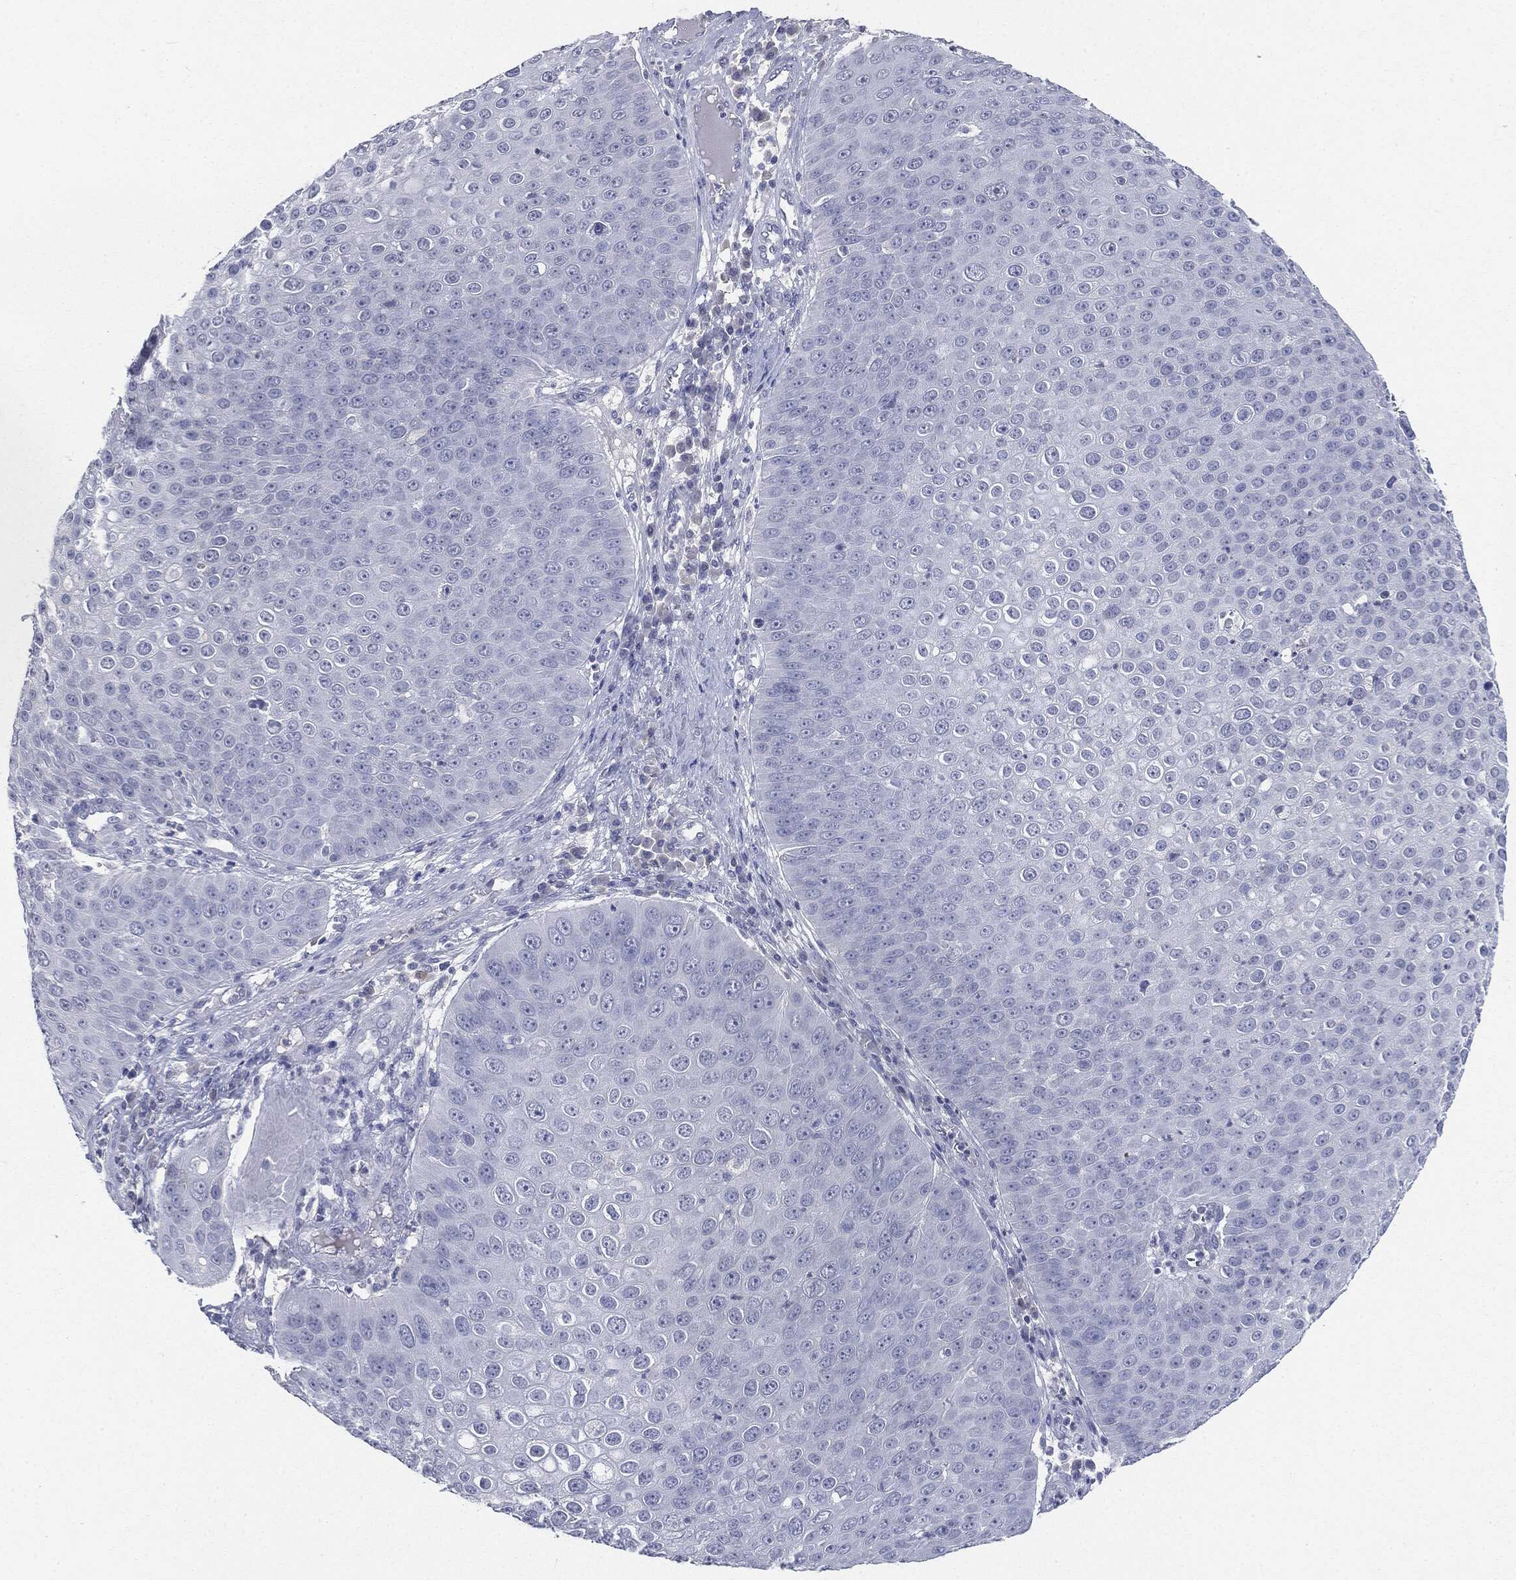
{"staining": {"intensity": "negative", "quantity": "none", "location": "none"}, "tissue": "skin cancer", "cell_type": "Tumor cells", "image_type": "cancer", "snomed": [{"axis": "morphology", "description": "Squamous cell carcinoma, NOS"}, {"axis": "topography", "description": "Skin"}], "caption": "Human skin cancer (squamous cell carcinoma) stained for a protein using immunohistochemistry shows no expression in tumor cells.", "gene": "CGB1", "patient": {"sex": "male", "age": 71}}